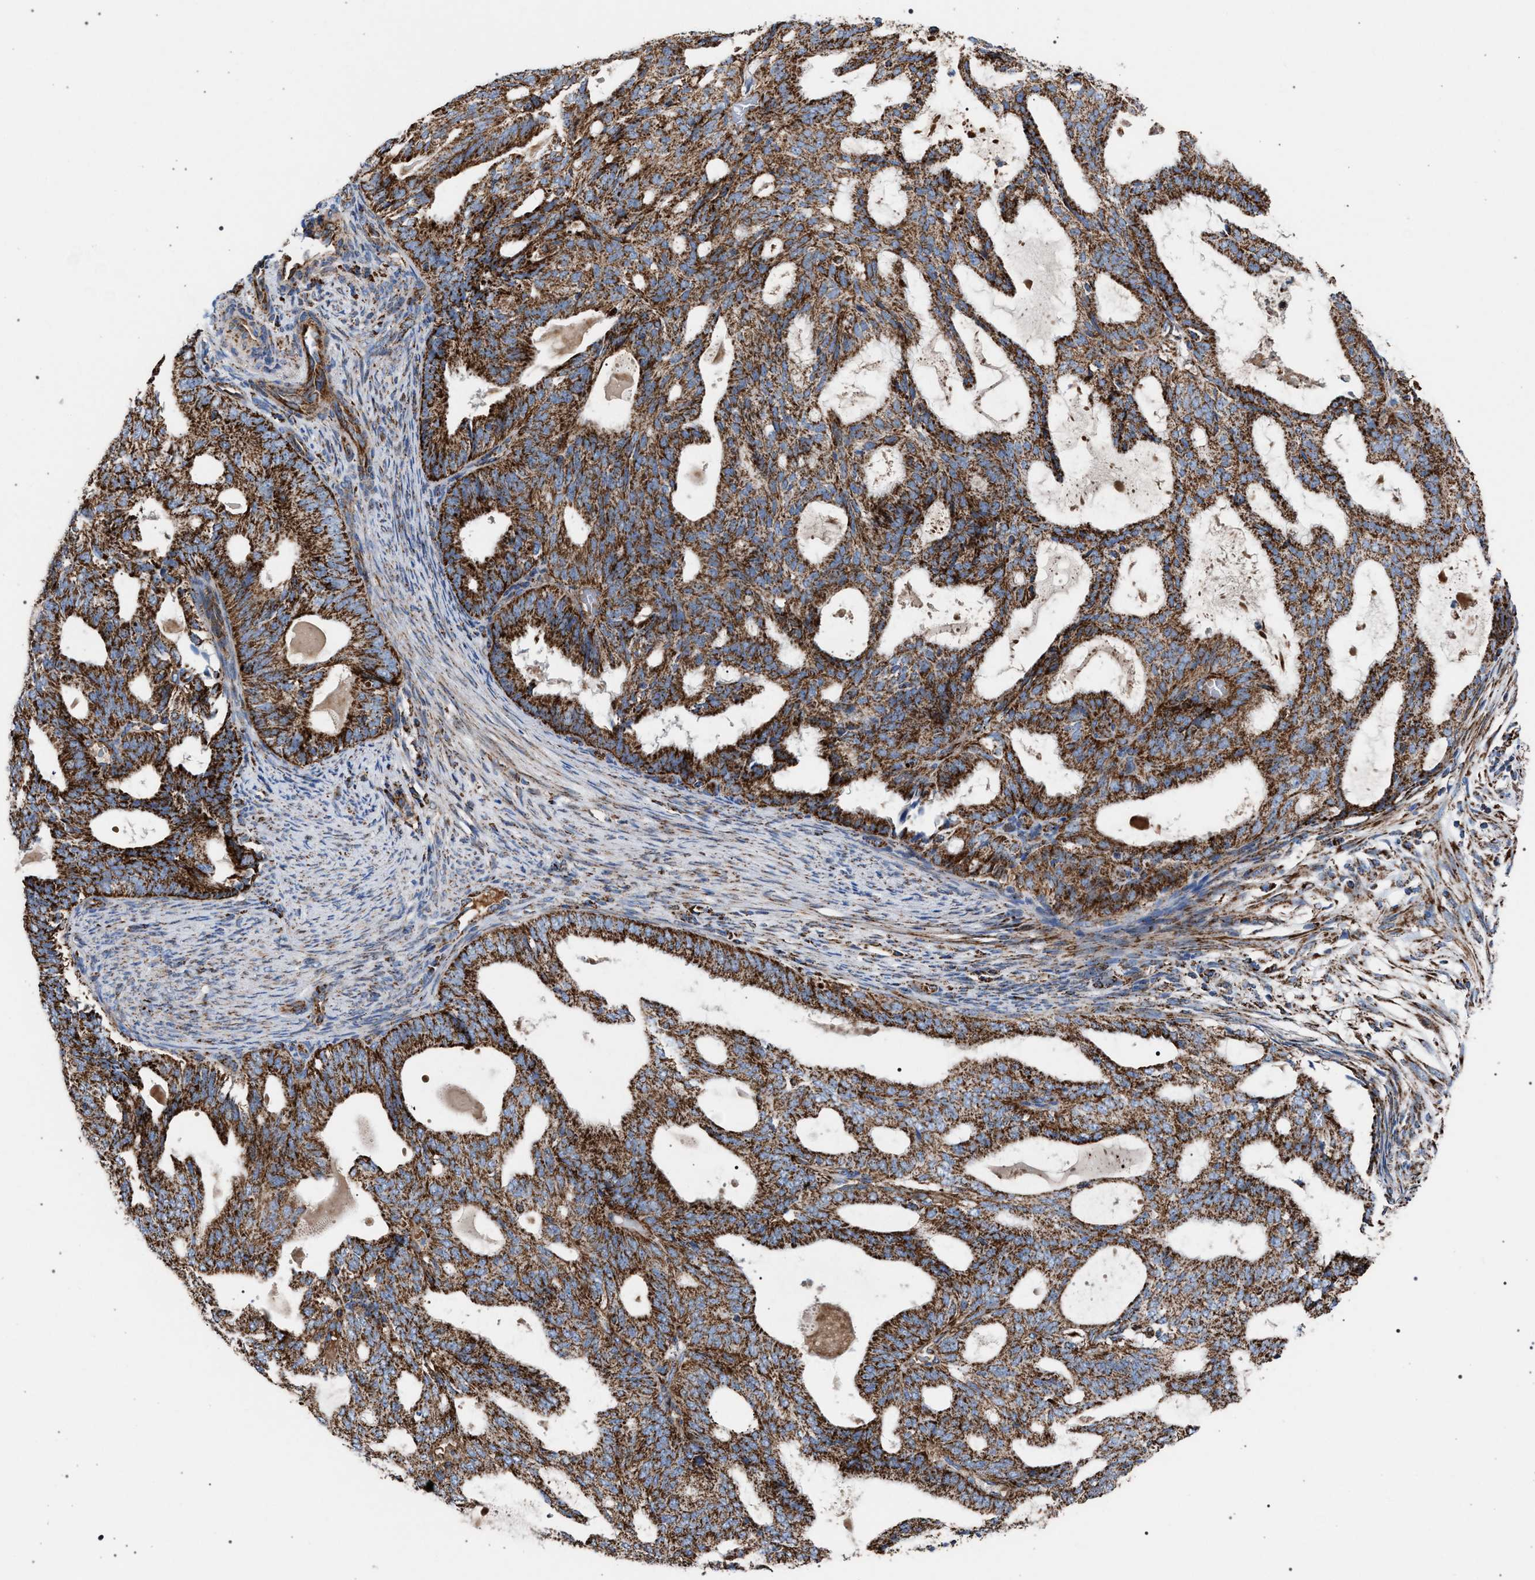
{"staining": {"intensity": "moderate", "quantity": ">75%", "location": "cytoplasmic/membranous"}, "tissue": "endometrial cancer", "cell_type": "Tumor cells", "image_type": "cancer", "snomed": [{"axis": "morphology", "description": "Adenocarcinoma, NOS"}, {"axis": "topography", "description": "Endometrium"}], "caption": "Adenocarcinoma (endometrial) stained for a protein (brown) reveals moderate cytoplasmic/membranous positive expression in about >75% of tumor cells.", "gene": "VPS13A", "patient": {"sex": "female", "age": 58}}